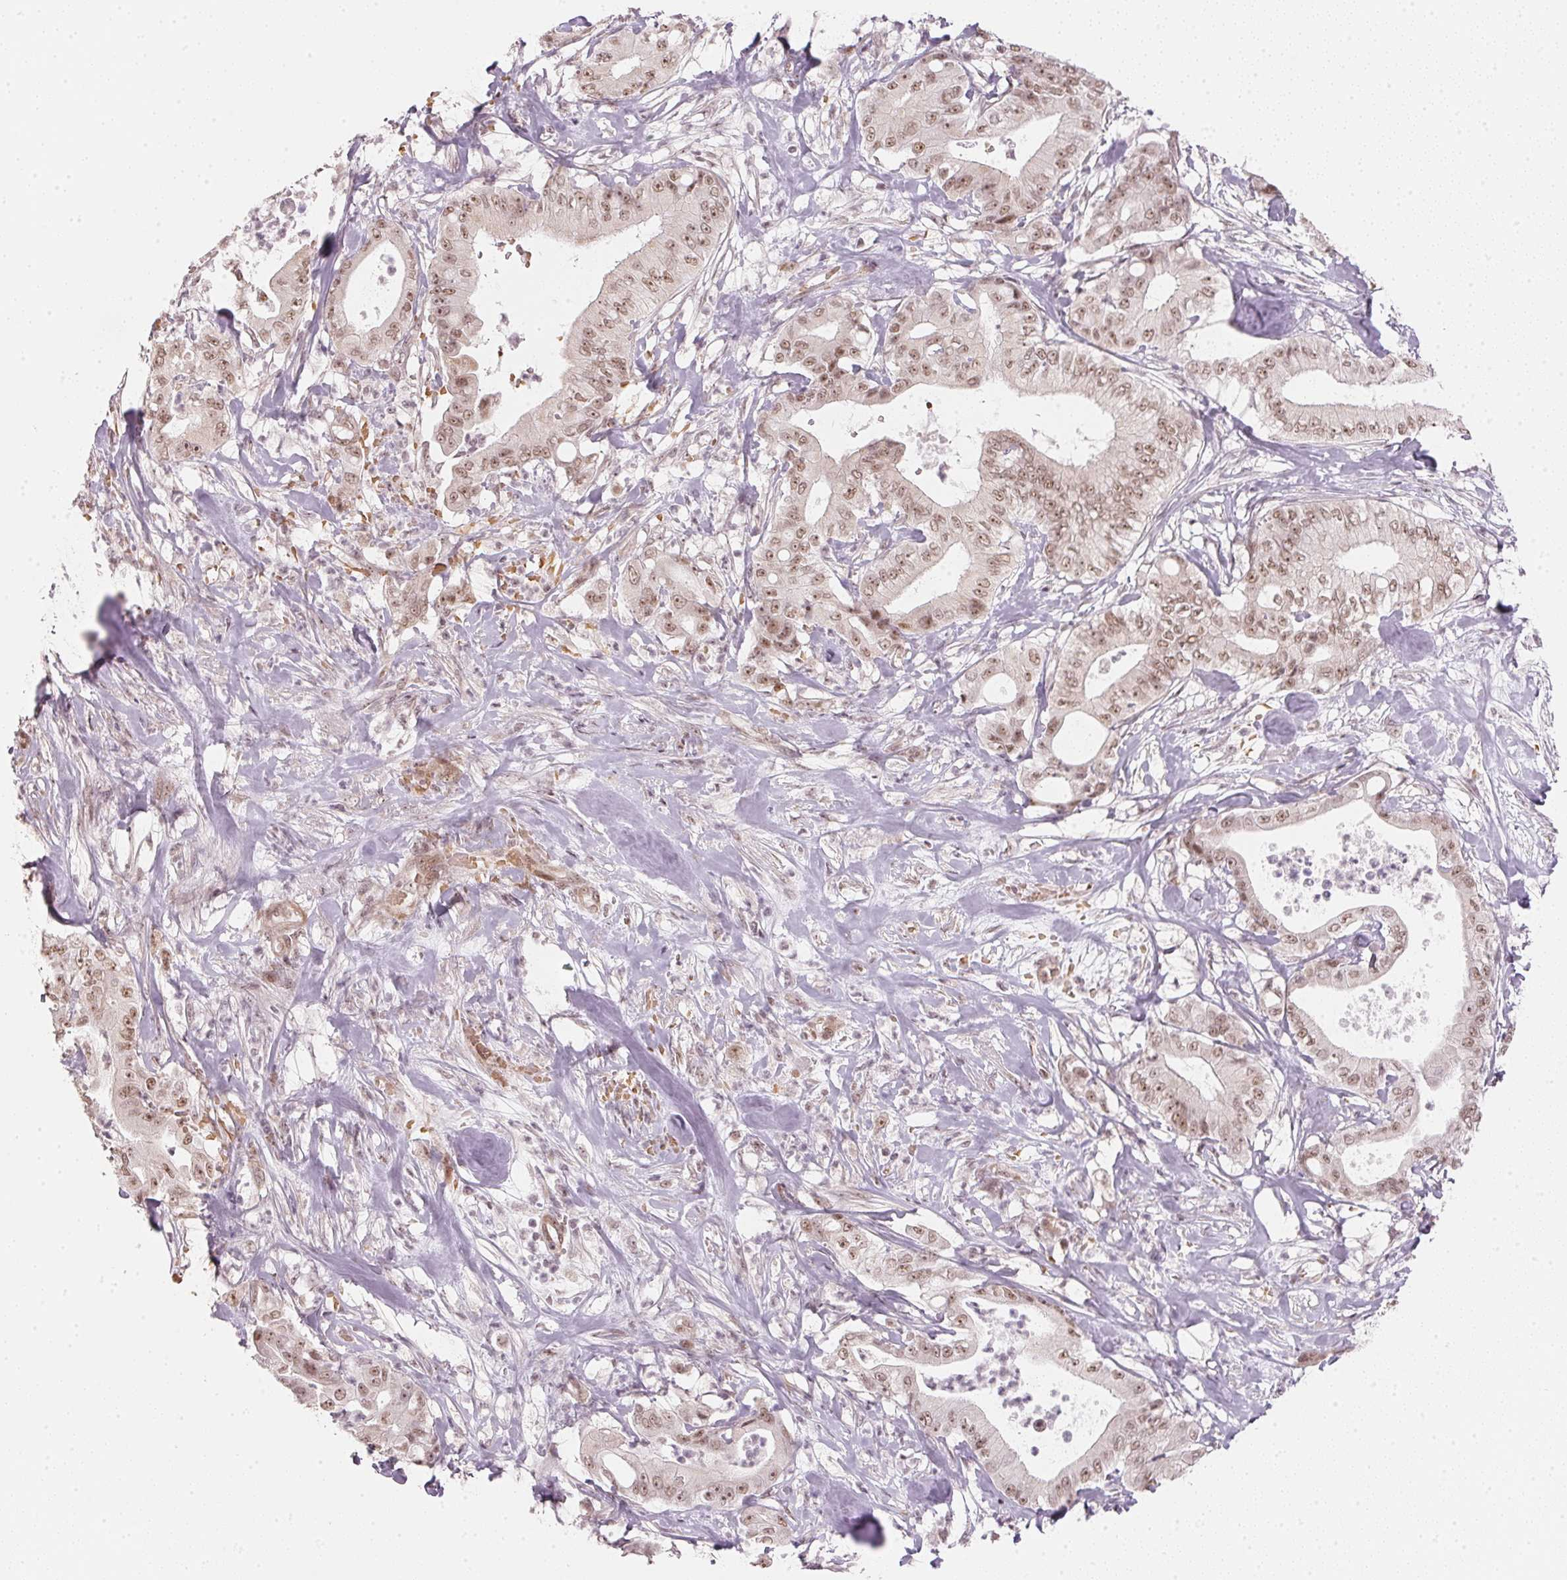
{"staining": {"intensity": "moderate", "quantity": ">75%", "location": "cytoplasmic/membranous,nuclear"}, "tissue": "pancreatic cancer", "cell_type": "Tumor cells", "image_type": "cancer", "snomed": [{"axis": "morphology", "description": "Adenocarcinoma, NOS"}, {"axis": "topography", "description": "Pancreas"}], "caption": "Immunohistochemistry of adenocarcinoma (pancreatic) exhibits medium levels of moderate cytoplasmic/membranous and nuclear positivity in approximately >75% of tumor cells. The protein is stained brown, and the nuclei are stained in blue (DAB IHC with brightfield microscopy, high magnification).", "gene": "KAT6A", "patient": {"sex": "male", "age": 71}}